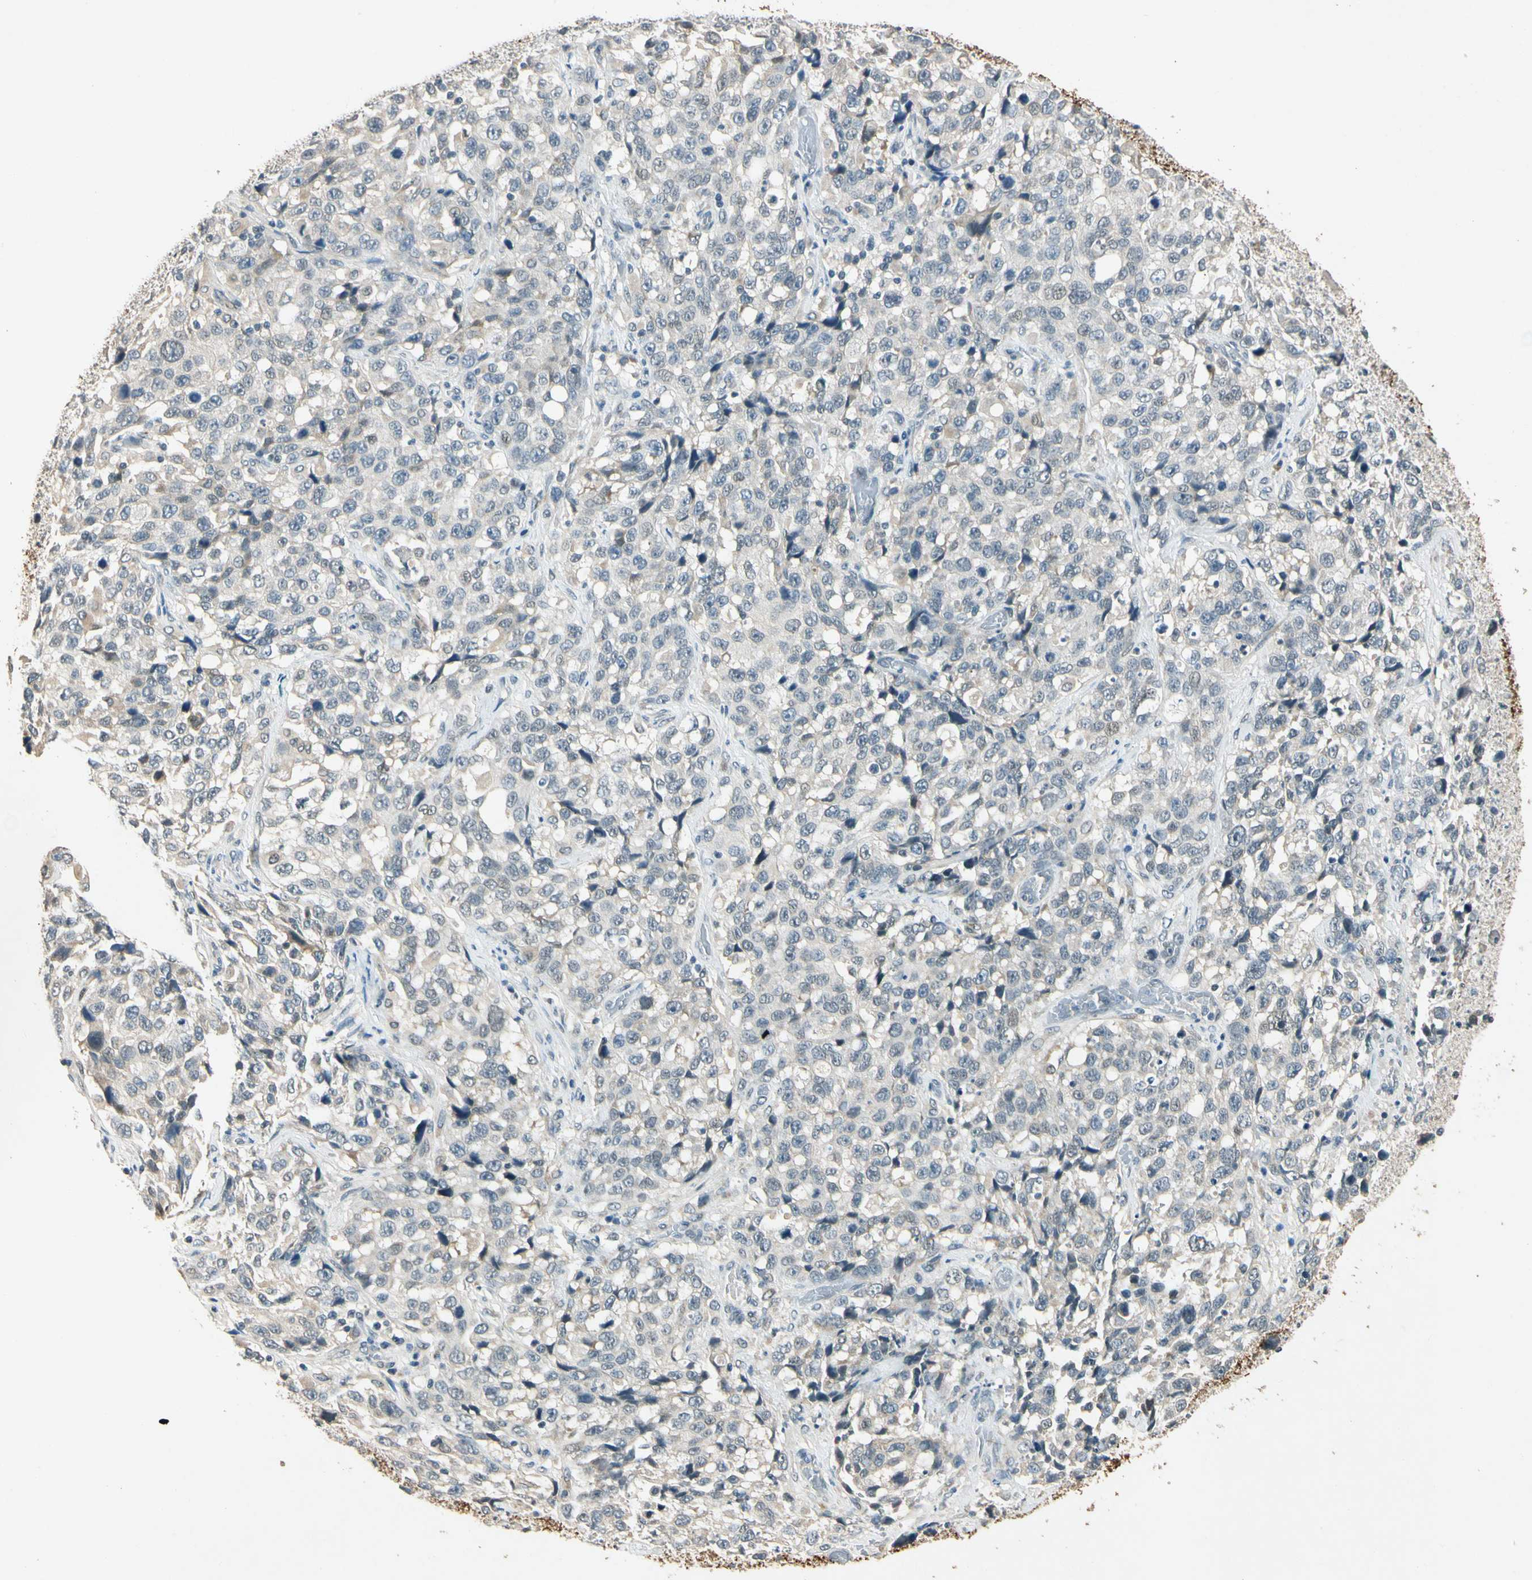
{"staining": {"intensity": "weak", "quantity": "<25%", "location": "cytoplasmic/membranous"}, "tissue": "stomach cancer", "cell_type": "Tumor cells", "image_type": "cancer", "snomed": [{"axis": "morphology", "description": "Normal tissue, NOS"}, {"axis": "morphology", "description": "Adenocarcinoma, NOS"}, {"axis": "topography", "description": "Stomach"}], "caption": "High power microscopy photomicrograph of an immunohistochemistry histopathology image of stomach adenocarcinoma, revealing no significant expression in tumor cells.", "gene": "ZBTB4", "patient": {"sex": "male", "age": 48}}